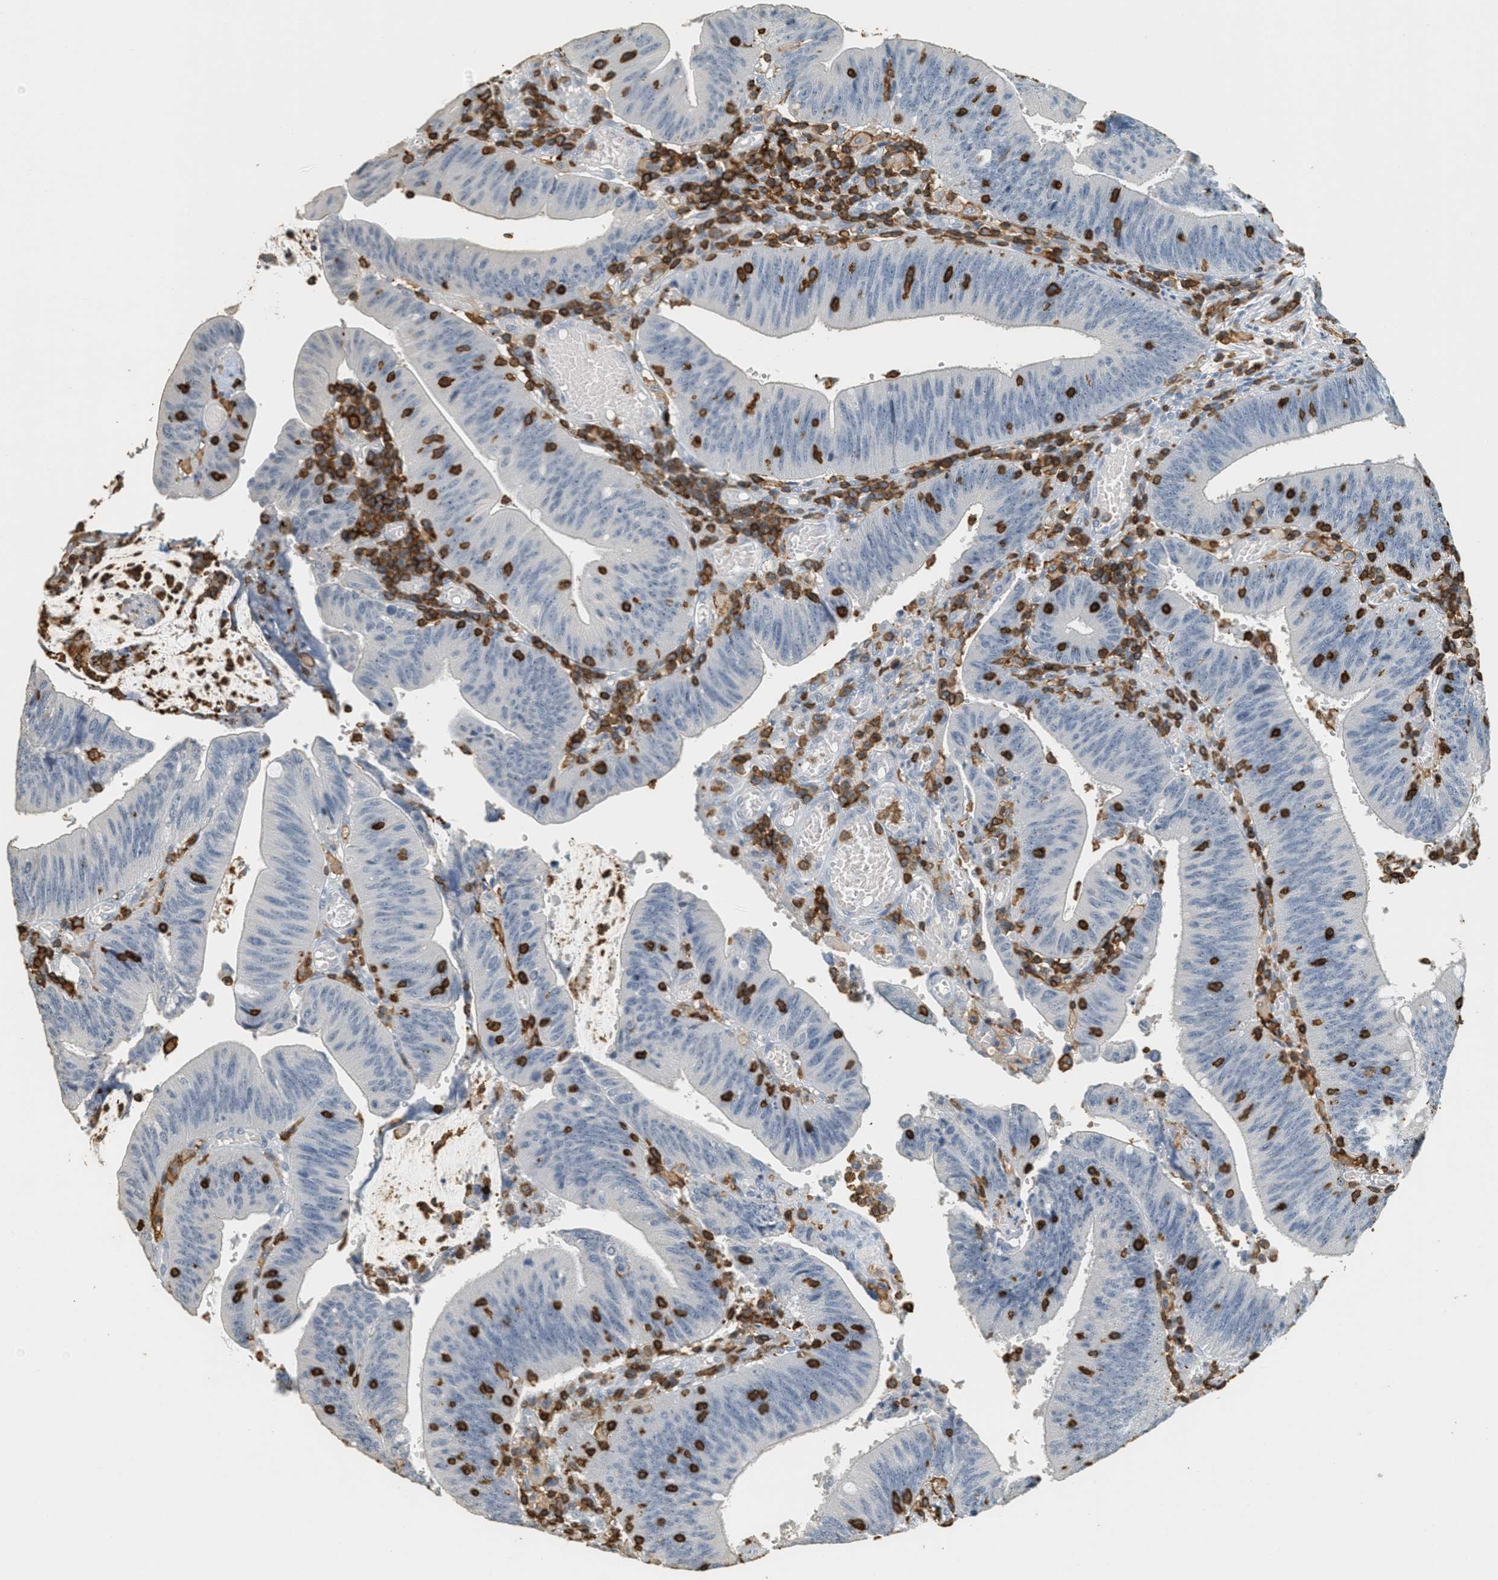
{"staining": {"intensity": "negative", "quantity": "none", "location": "none"}, "tissue": "colorectal cancer", "cell_type": "Tumor cells", "image_type": "cancer", "snomed": [{"axis": "morphology", "description": "Normal tissue, NOS"}, {"axis": "morphology", "description": "Adenocarcinoma, NOS"}, {"axis": "topography", "description": "Rectum"}], "caption": "IHC micrograph of colorectal adenocarcinoma stained for a protein (brown), which demonstrates no positivity in tumor cells.", "gene": "LSP1", "patient": {"sex": "female", "age": 66}}